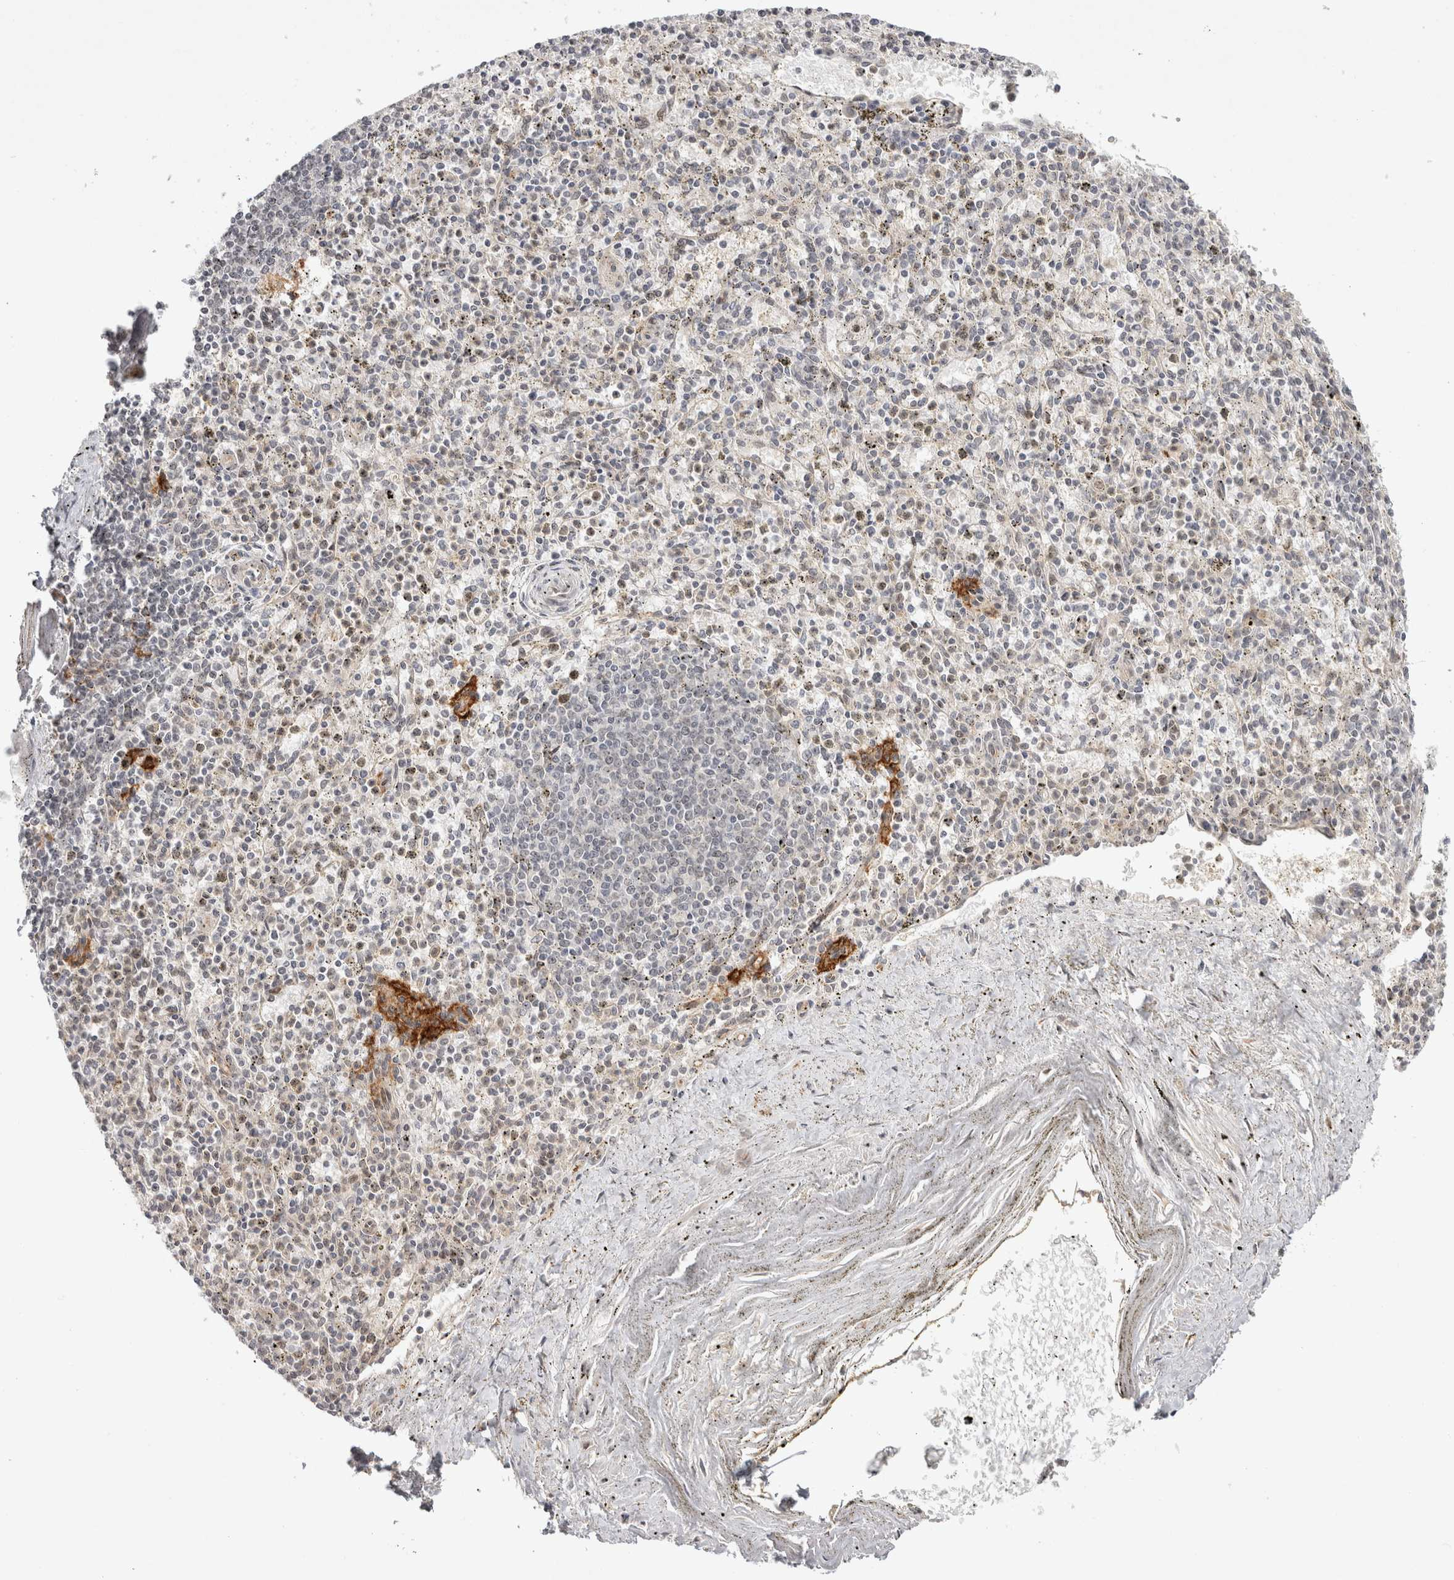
{"staining": {"intensity": "weak", "quantity": "<25%", "location": "nuclear"}, "tissue": "spleen", "cell_type": "Cells in red pulp", "image_type": "normal", "snomed": [{"axis": "morphology", "description": "Normal tissue, NOS"}, {"axis": "topography", "description": "Spleen"}], "caption": "IHC of benign human spleen shows no positivity in cells in red pulp. The staining is performed using DAB (3,3'-diaminobenzidine) brown chromogen with nuclei counter-stained in using hematoxylin.", "gene": "ZNF318", "patient": {"sex": "male", "age": 72}}